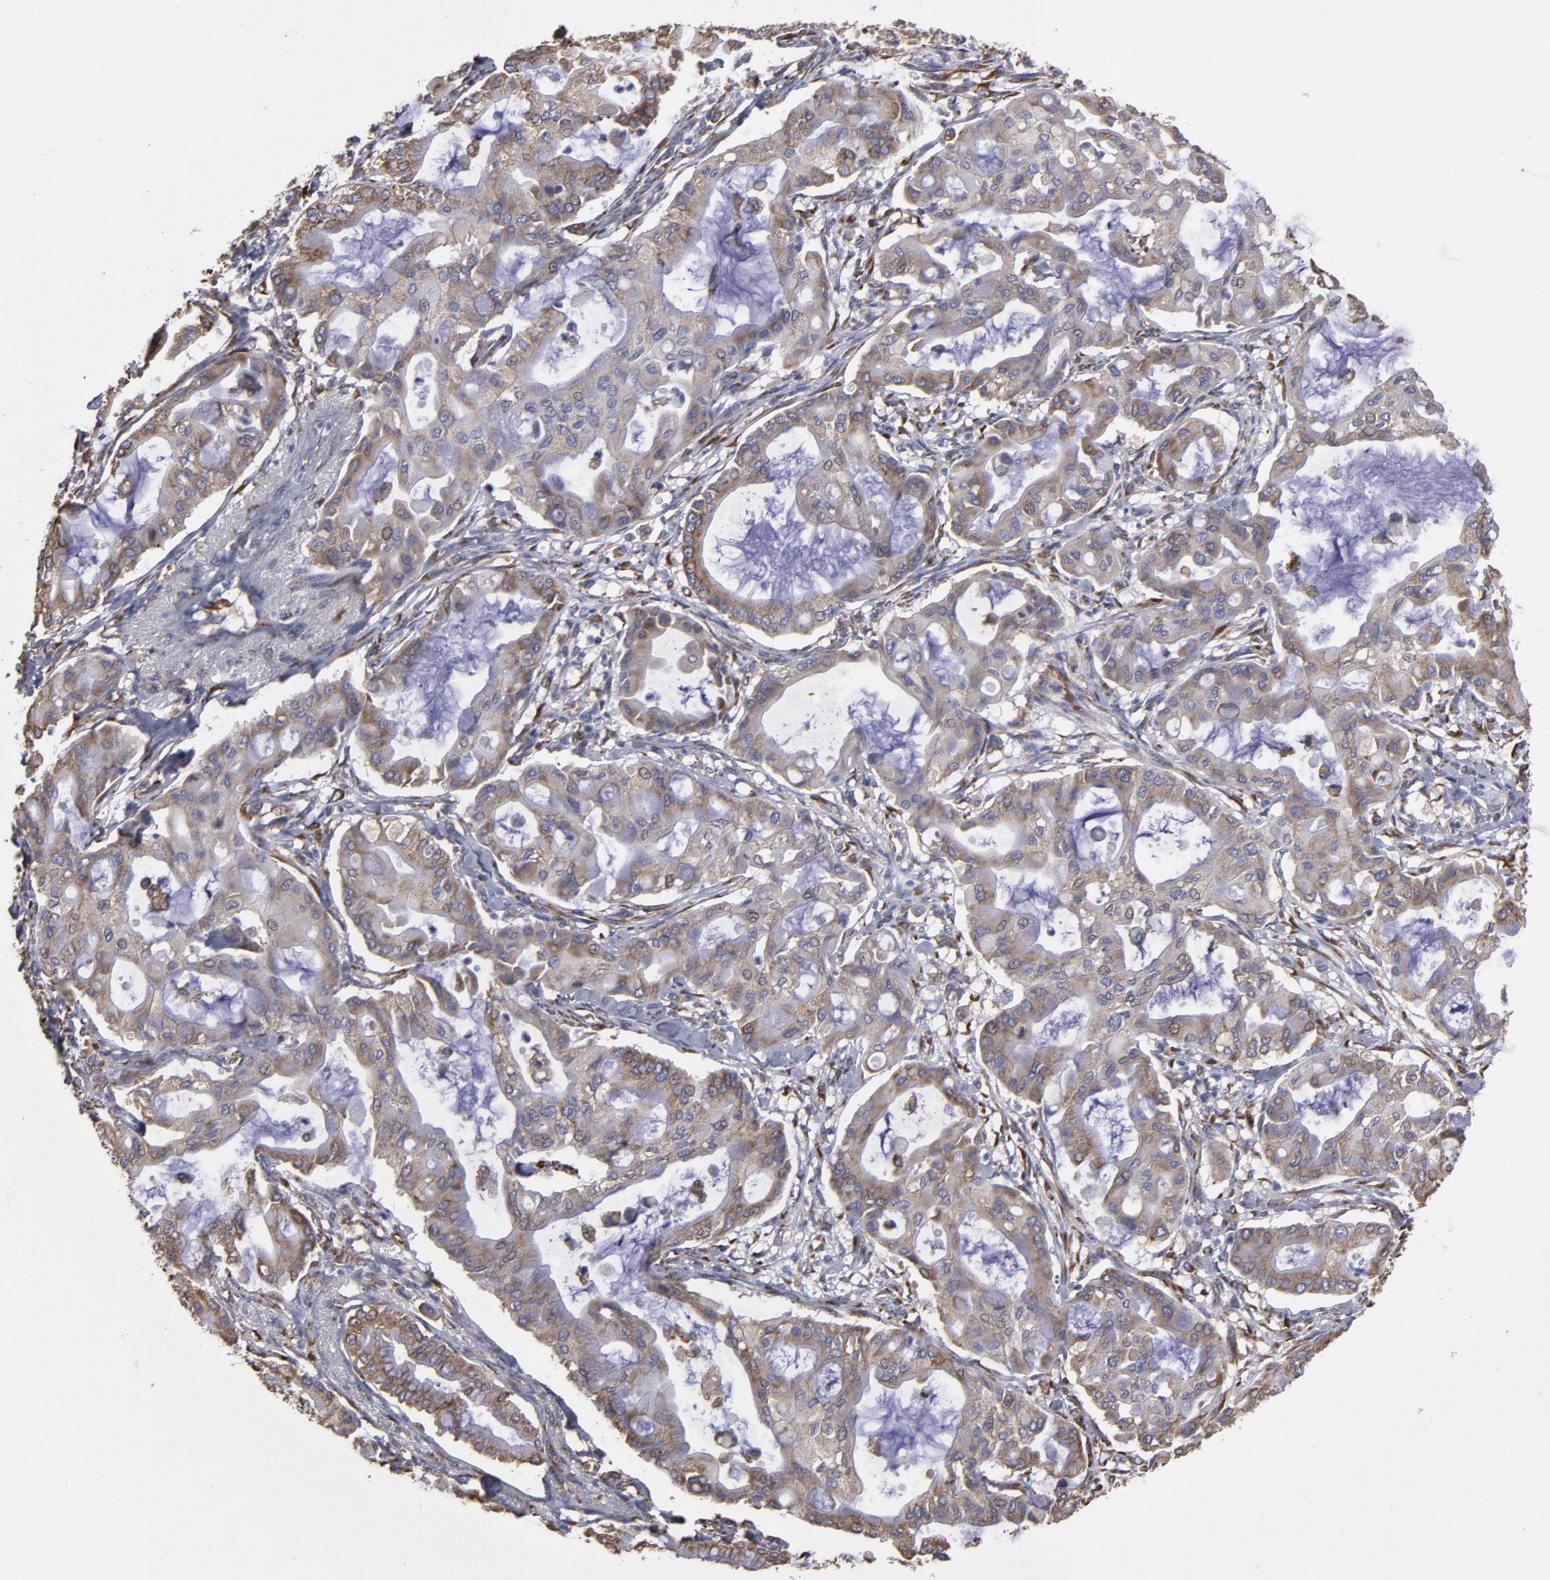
{"staining": {"intensity": "moderate", "quantity": ">75%", "location": "cytoplasmic/membranous"}, "tissue": "pancreatic cancer", "cell_type": "Tumor cells", "image_type": "cancer", "snomed": [{"axis": "morphology", "description": "Adenocarcinoma, NOS"}, {"axis": "morphology", "description": "Adenocarcinoma, metastatic, NOS"}, {"axis": "topography", "description": "Lymph node"}, {"axis": "topography", "description": "Pancreas"}, {"axis": "topography", "description": "Duodenum"}], "caption": "Tumor cells display medium levels of moderate cytoplasmic/membranous staining in approximately >75% of cells in pancreatic cancer.", "gene": "SND1", "patient": {"sex": "female", "age": 64}}